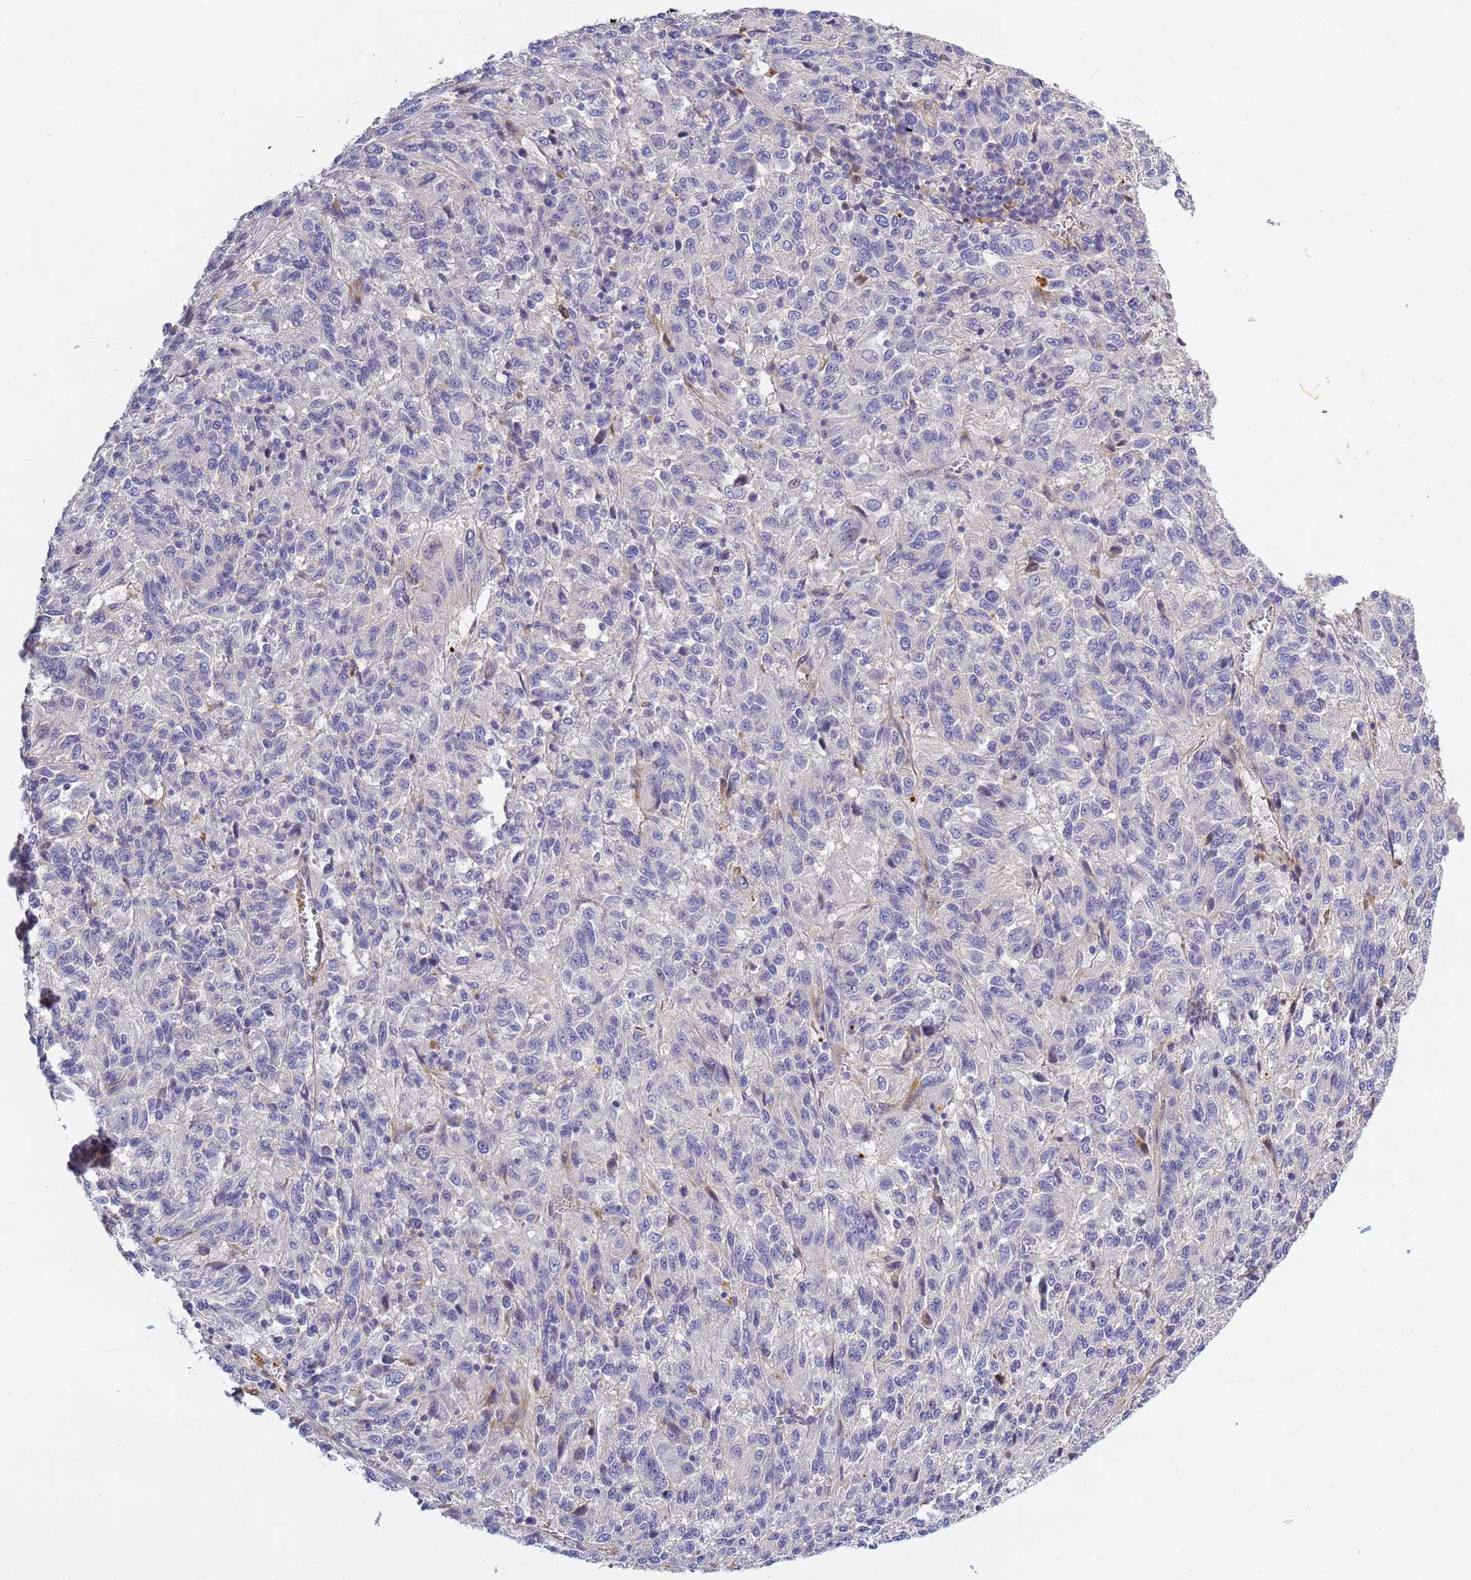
{"staining": {"intensity": "negative", "quantity": "none", "location": "none"}, "tissue": "melanoma", "cell_type": "Tumor cells", "image_type": "cancer", "snomed": [{"axis": "morphology", "description": "Malignant melanoma, Metastatic site"}, {"axis": "topography", "description": "Lung"}], "caption": "The micrograph shows no significant expression in tumor cells of melanoma.", "gene": "CFH", "patient": {"sex": "male", "age": 64}}